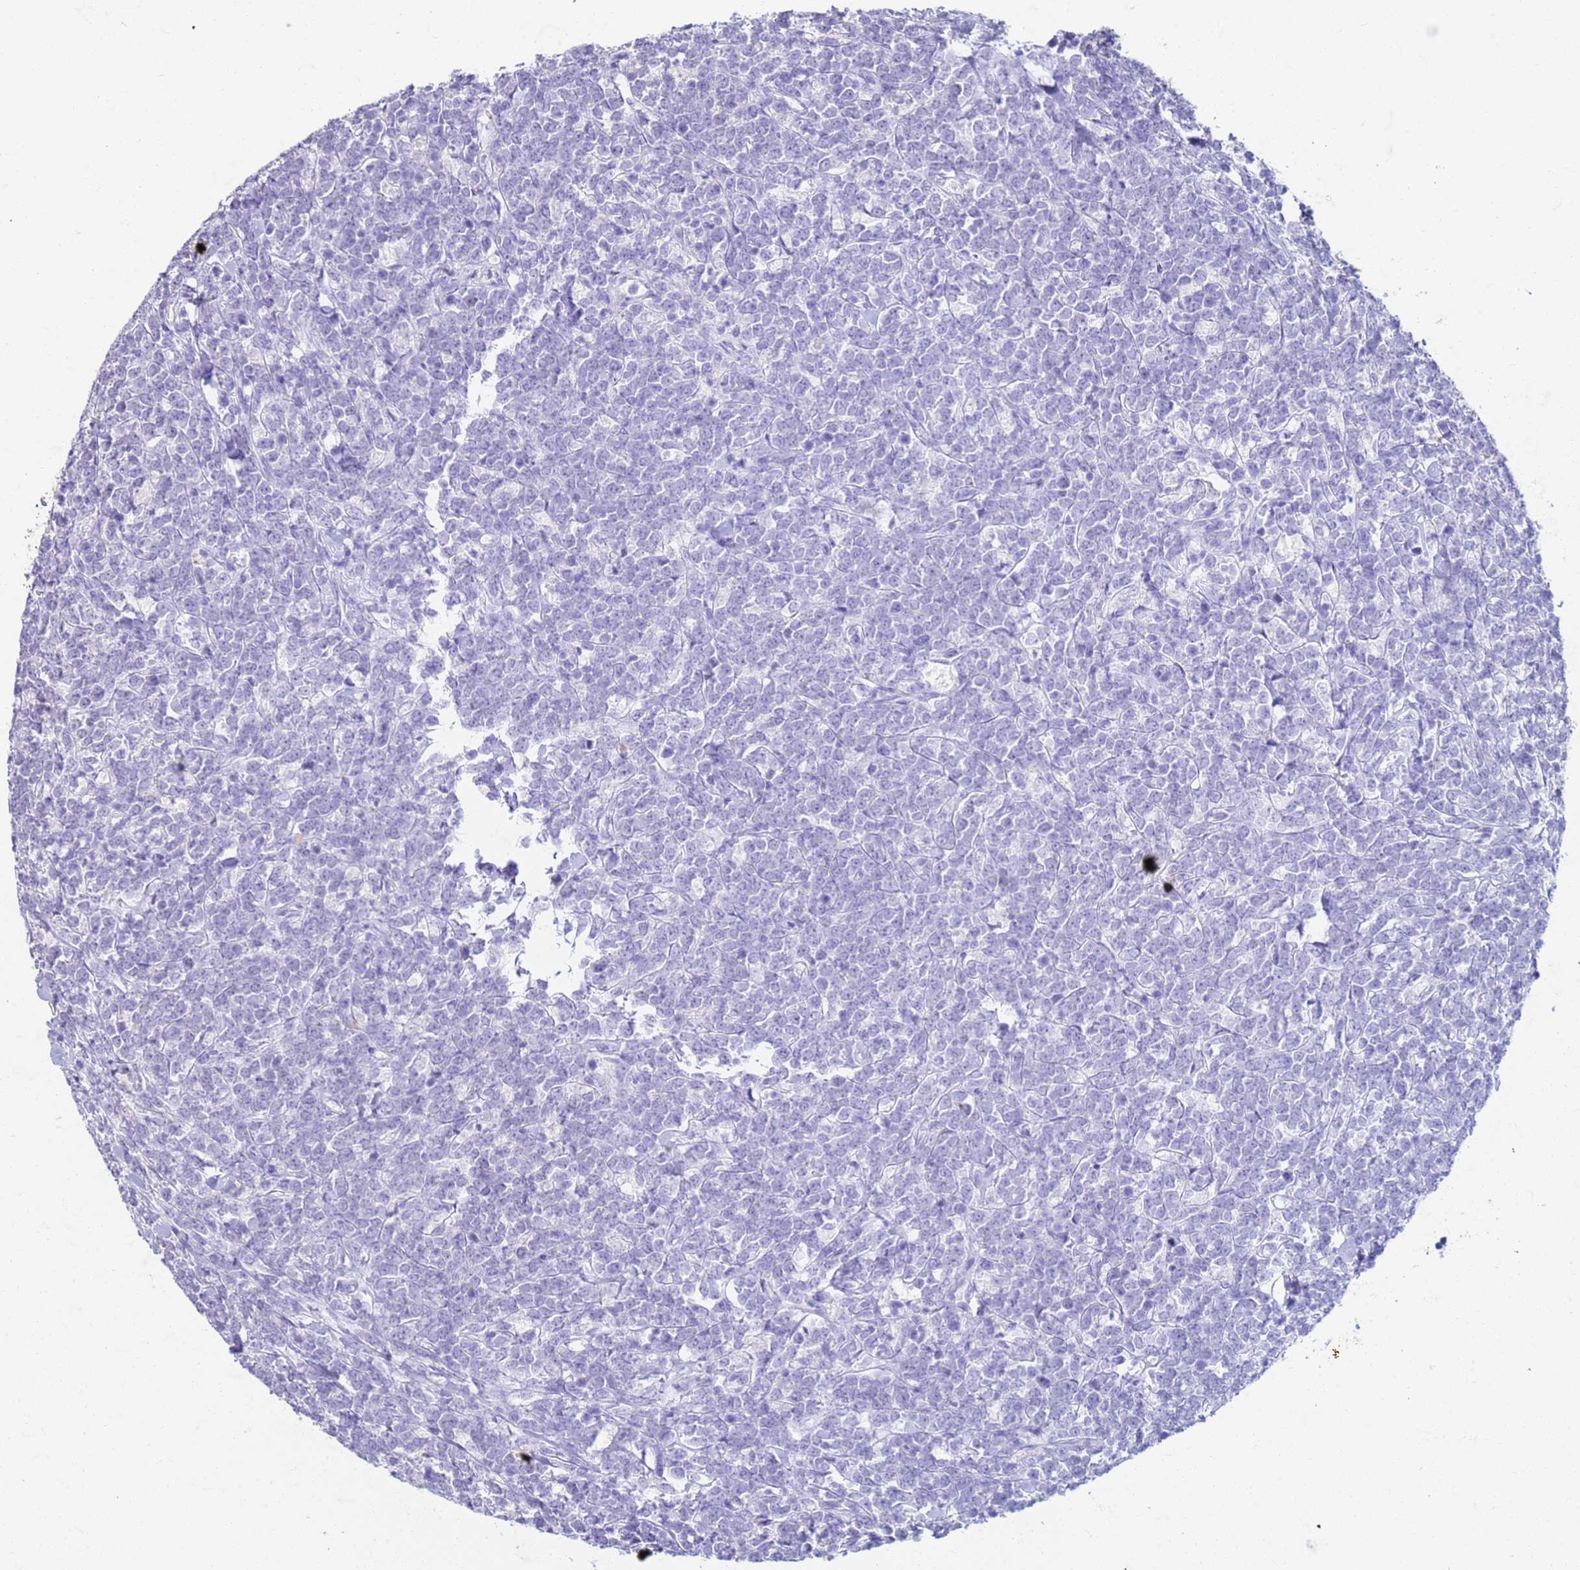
{"staining": {"intensity": "negative", "quantity": "none", "location": "none"}, "tissue": "lymphoma", "cell_type": "Tumor cells", "image_type": "cancer", "snomed": [{"axis": "morphology", "description": "Malignant lymphoma, non-Hodgkin's type, High grade"}, {"axis": "topography", "description": "Small intestine"}], "caption": "The immunohistochemistry (IHC) histopathology image has no significant staining in tumor cells of lymphoma tissue.", "gene": "SLC25A15", "patient": {"sex": "male", "age": 8}}